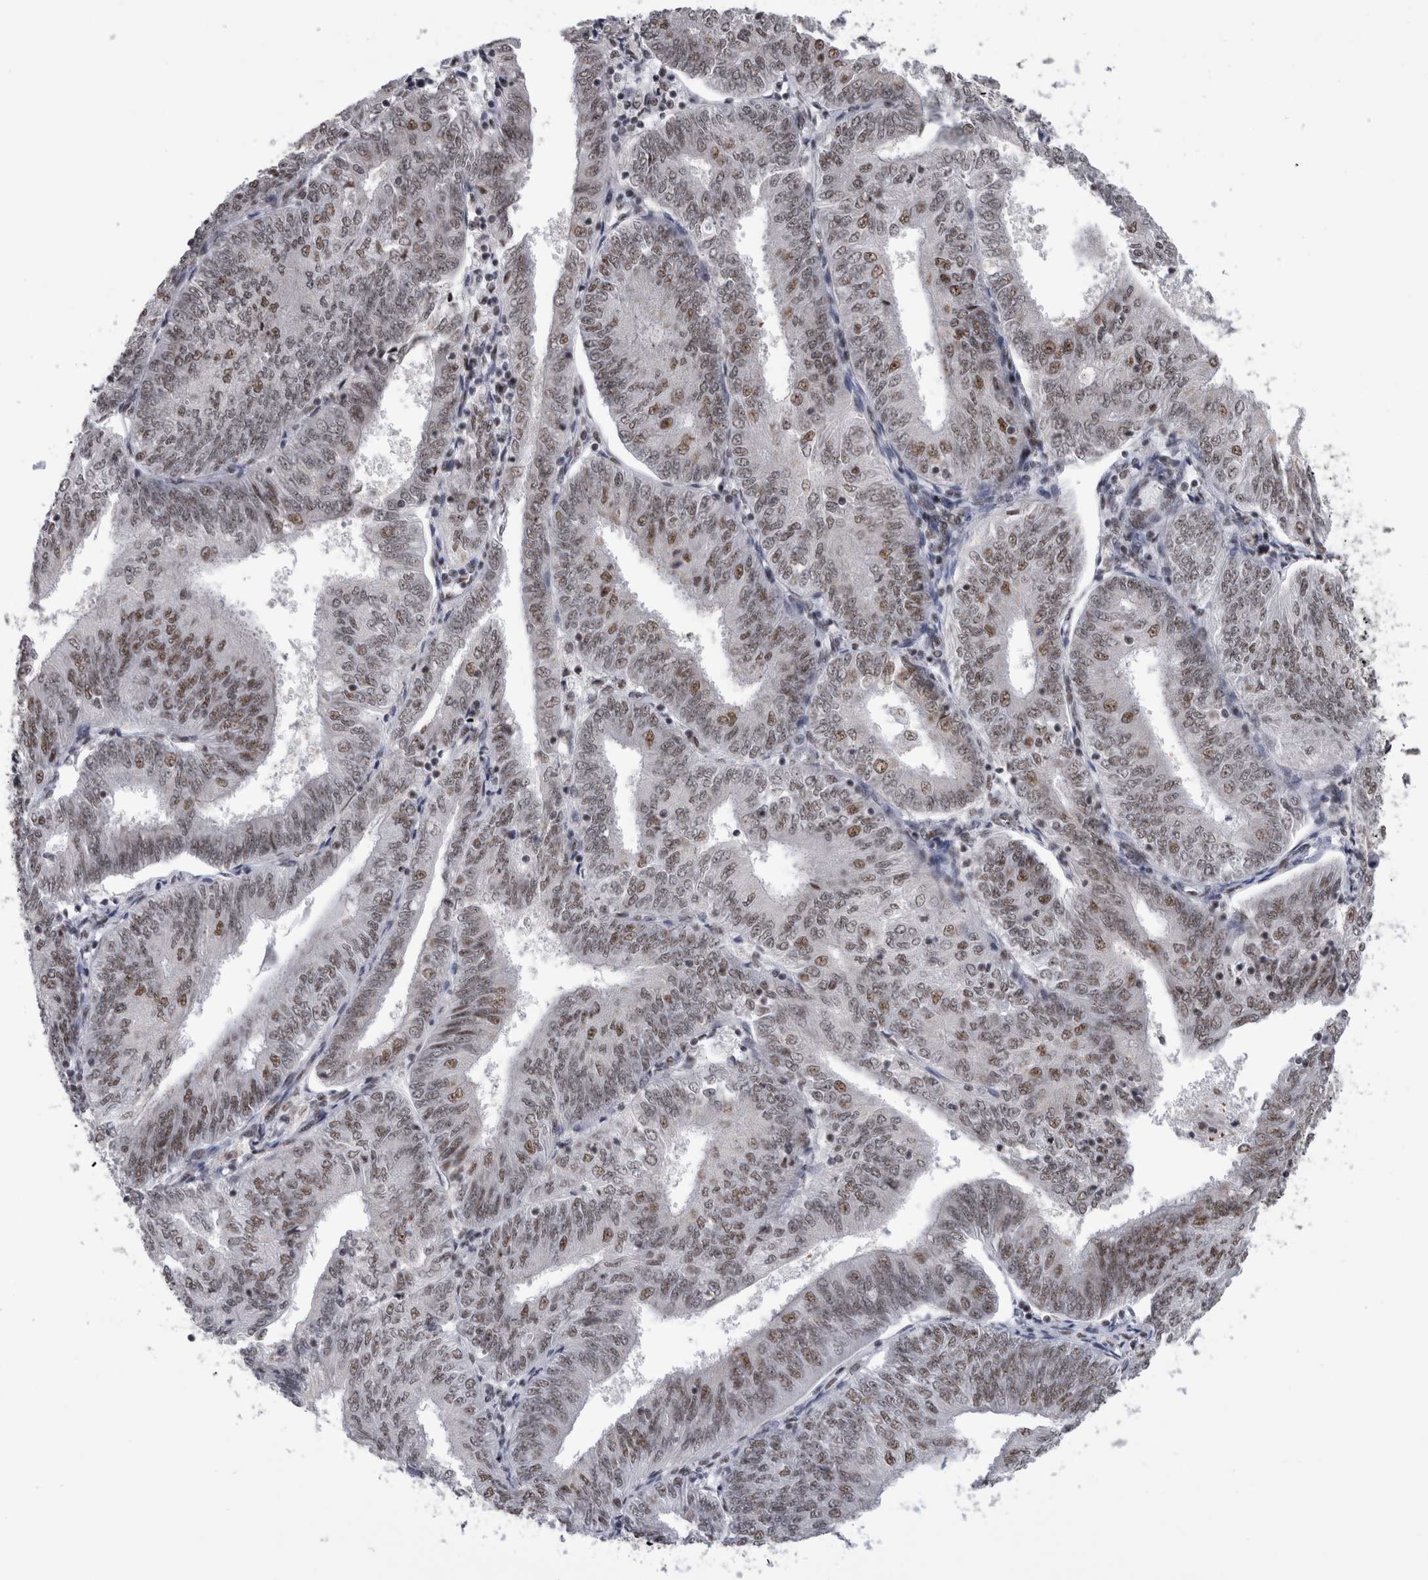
{"staining": {"intensity": "weak", "quantity": "25%-75%", "location": "nuclear"}, "tissue": "endometrial cancer", "cell_type": "Tumor cells", "image_type": "cancer", "snomed": [{"axis": "morphology", "description": "Adenocarcinoma, NOS"}, {"axis": "topography", "description": "Endometrium"}], "caption": "Tumor cells reveal weak nuclear positivity in about 25%-75% of cells in adenocarcinoma (endometrial).", "gene": "CDK11A", "patient": {"sex": "female", "age": 58}}